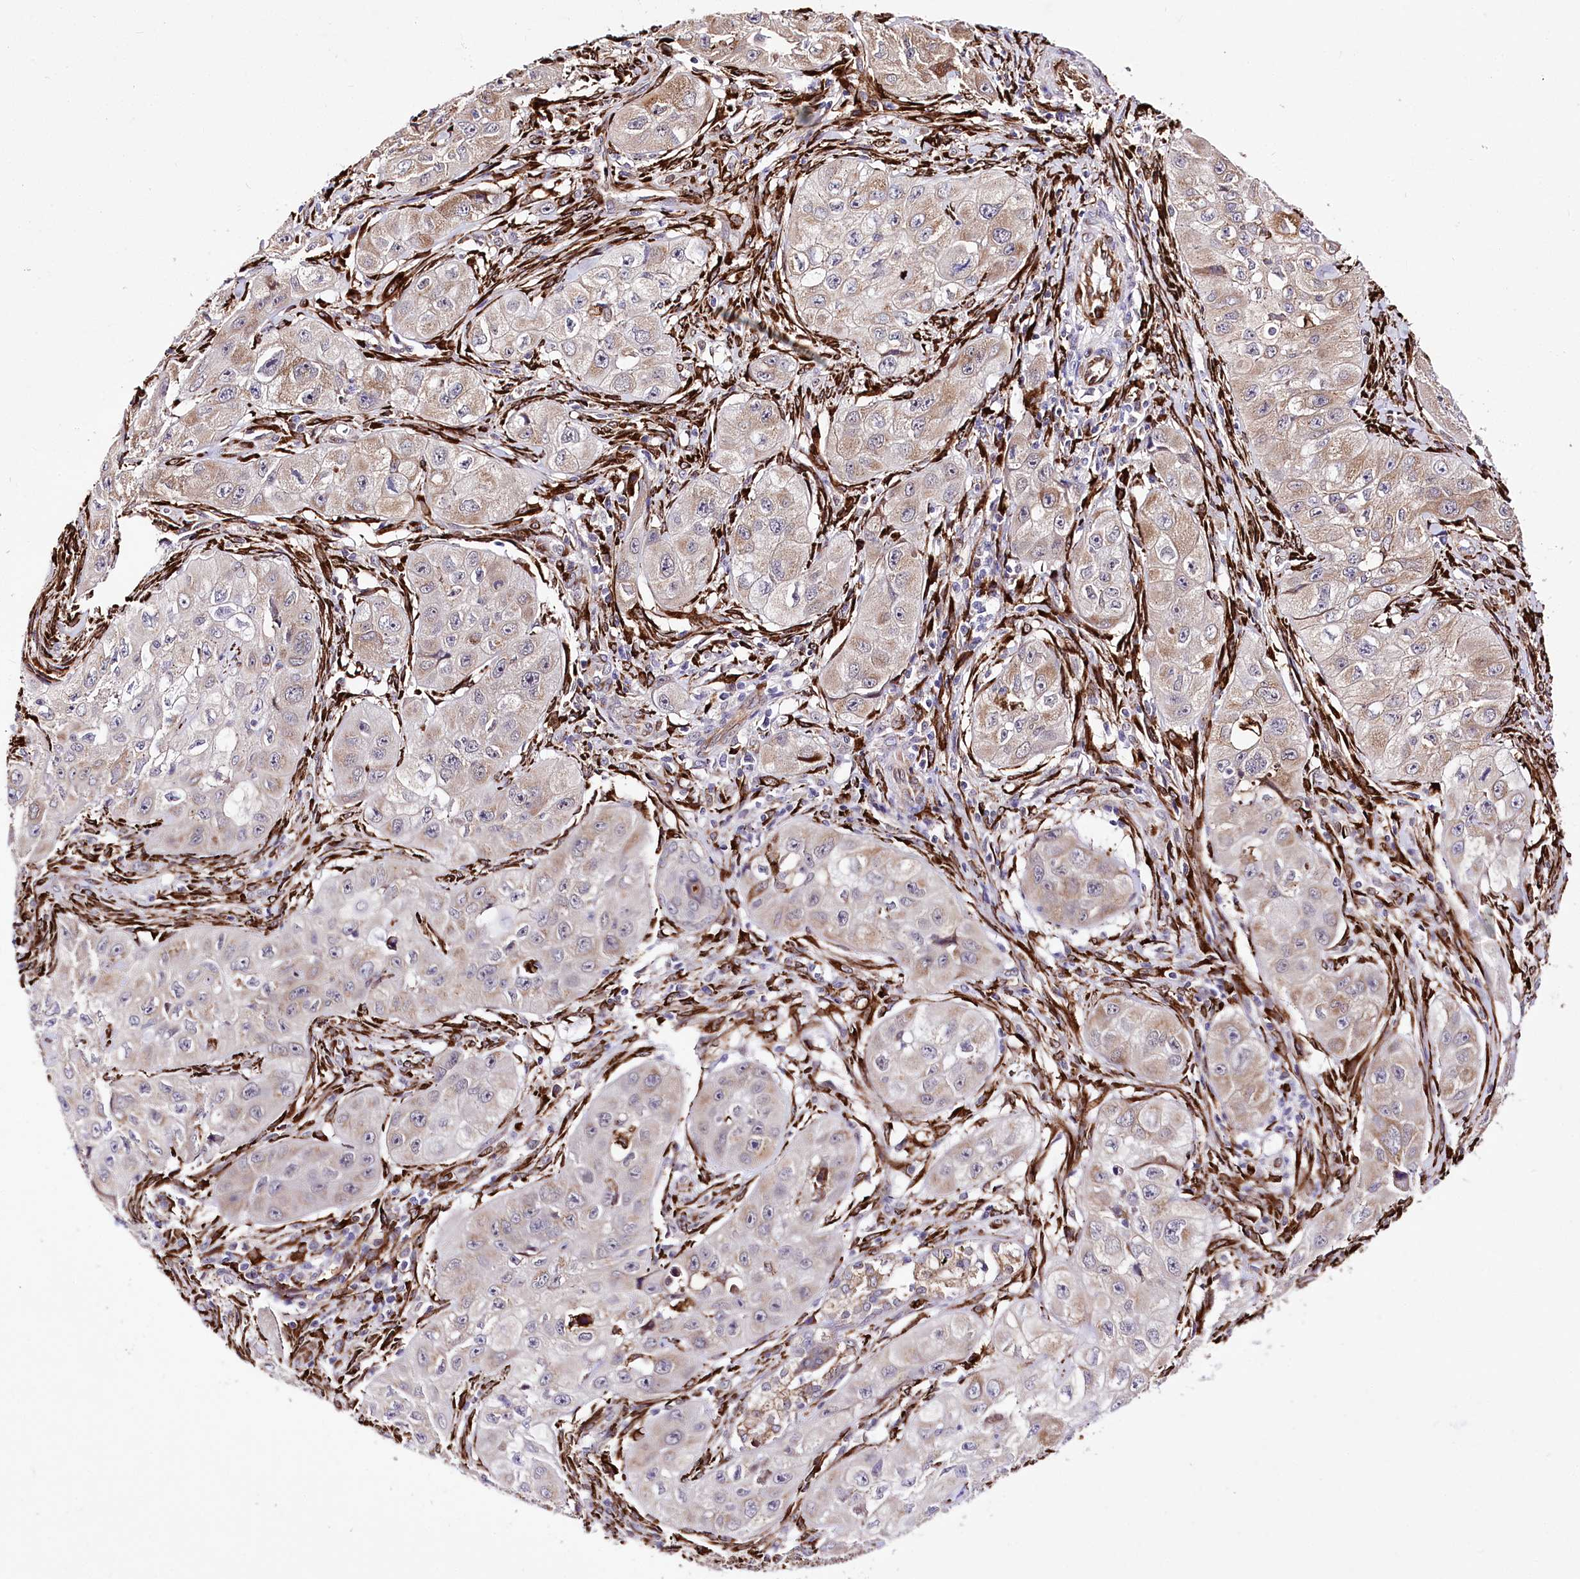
{"staining": {"intensity": "weak", "quantity": "25%-75%", "location": "cytoplasmic/membranous"}, "tissue": "skin cancer", "cell_type": "Tumor cells", "image_type": "cancer", "snomed": [{"axis": "morphology", "description": "Squamous cell carcinoma, NOS"}, {"axis": "topography", "description": "Skin"}, {"axis": "topography", "description": "Subcutis"}], "caption": "Immunohistochemistry micrograph of human skin cancer (squamous cell carcinoma) stained for a protein (brown), which reveals low levels of weak cytoplasmic/membranous positivity in about 25%-75% of tumor cells.", "gene": "WWC1", "patient": {"sex": "male", "age": 73}}